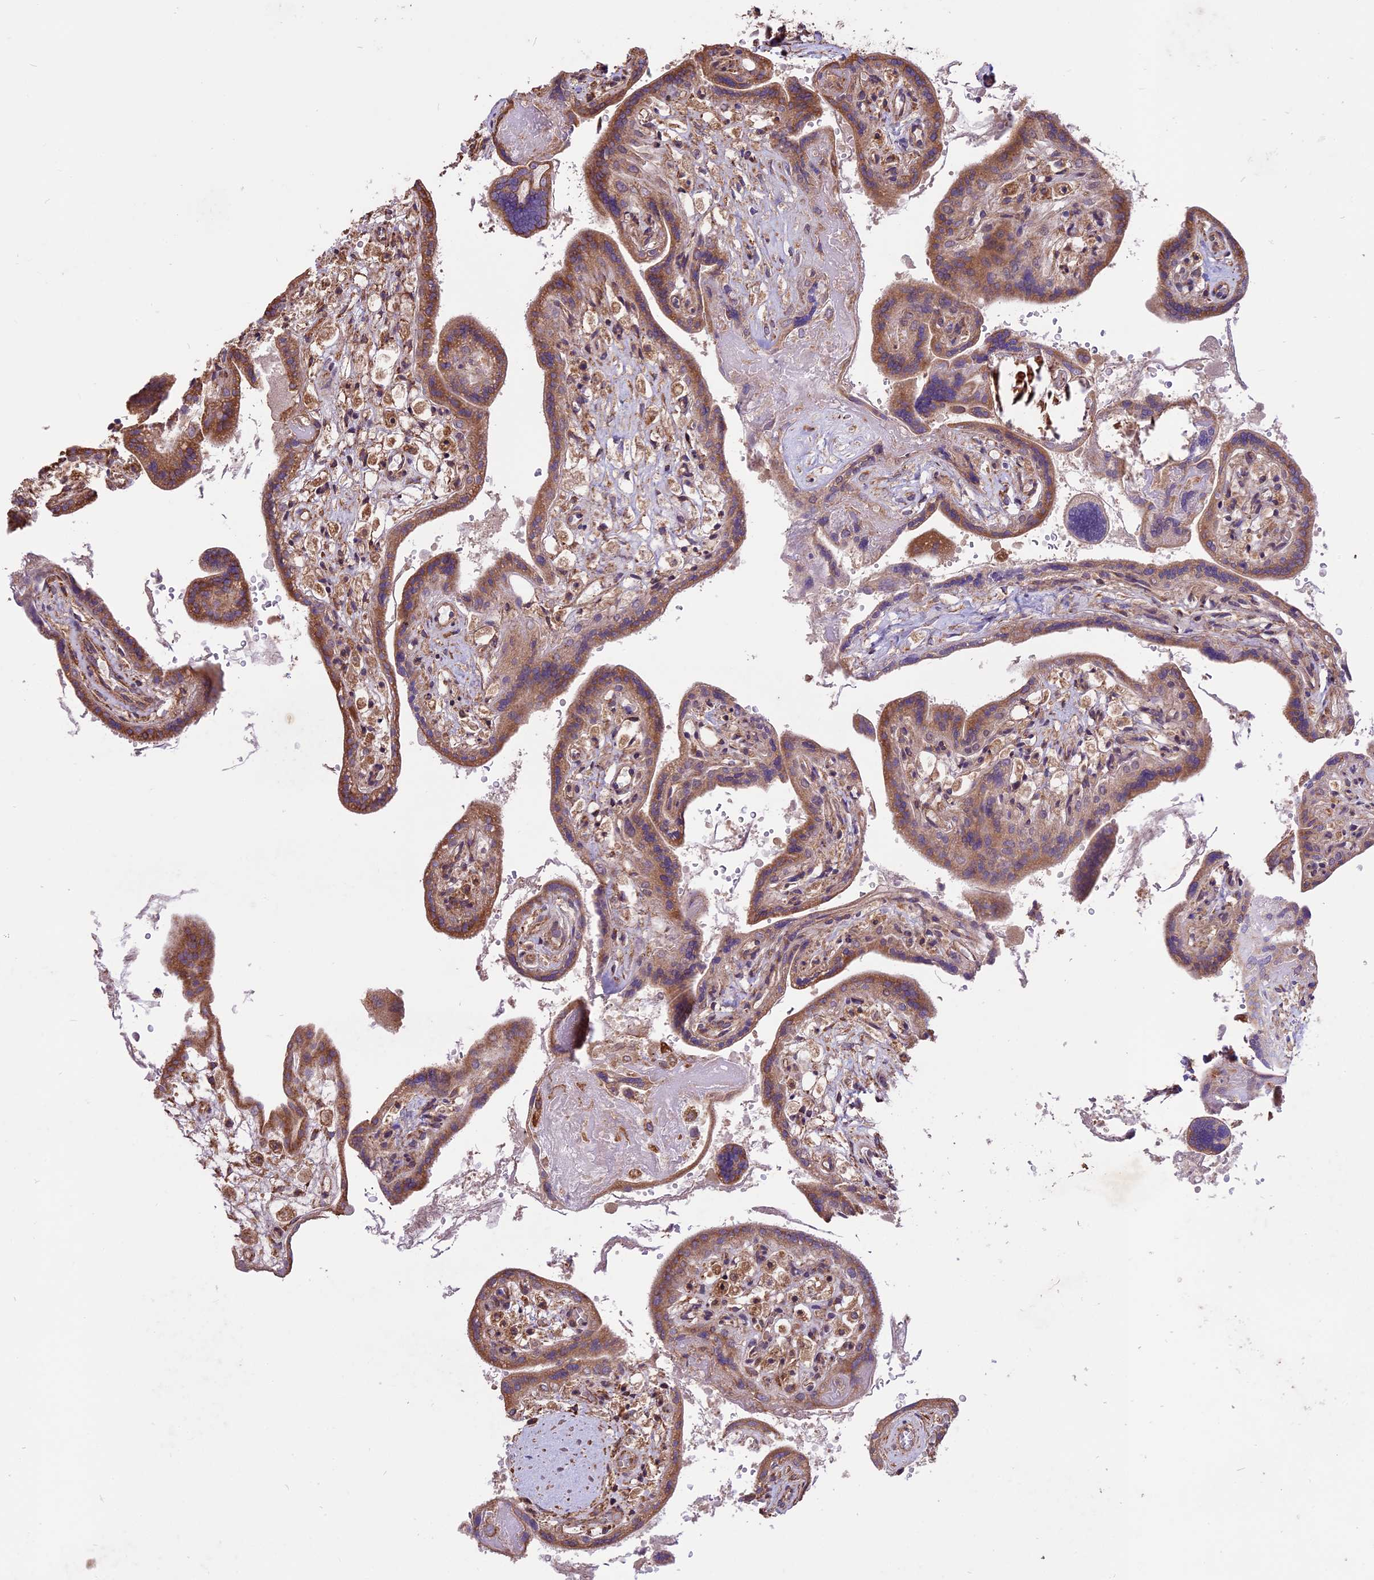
{"staining": {"intensity": "moderate", "quantity": ">75%", "location": "cytoplasmic/membranous,nuclear"}, "tissue": "placenta", "cell_type": "Trophoblastic cells", "image_type": "normal", "snomed": [{"axis": "morphology", "description": "Normal tissue, NOS"}, {"axis": "topography", "description": "Placenta"}], "caption": "Trophoblastic cells display moderate cytoplasmic/membranous,nuclear expression in approximately >75% of cells in benign placenta. (DAB (3,3'-diaminobenzidine) IHC with brightfield microscopy, high magnification).", "gene": "HDAC5", "patient": {"sex": "female", "age": 37}}